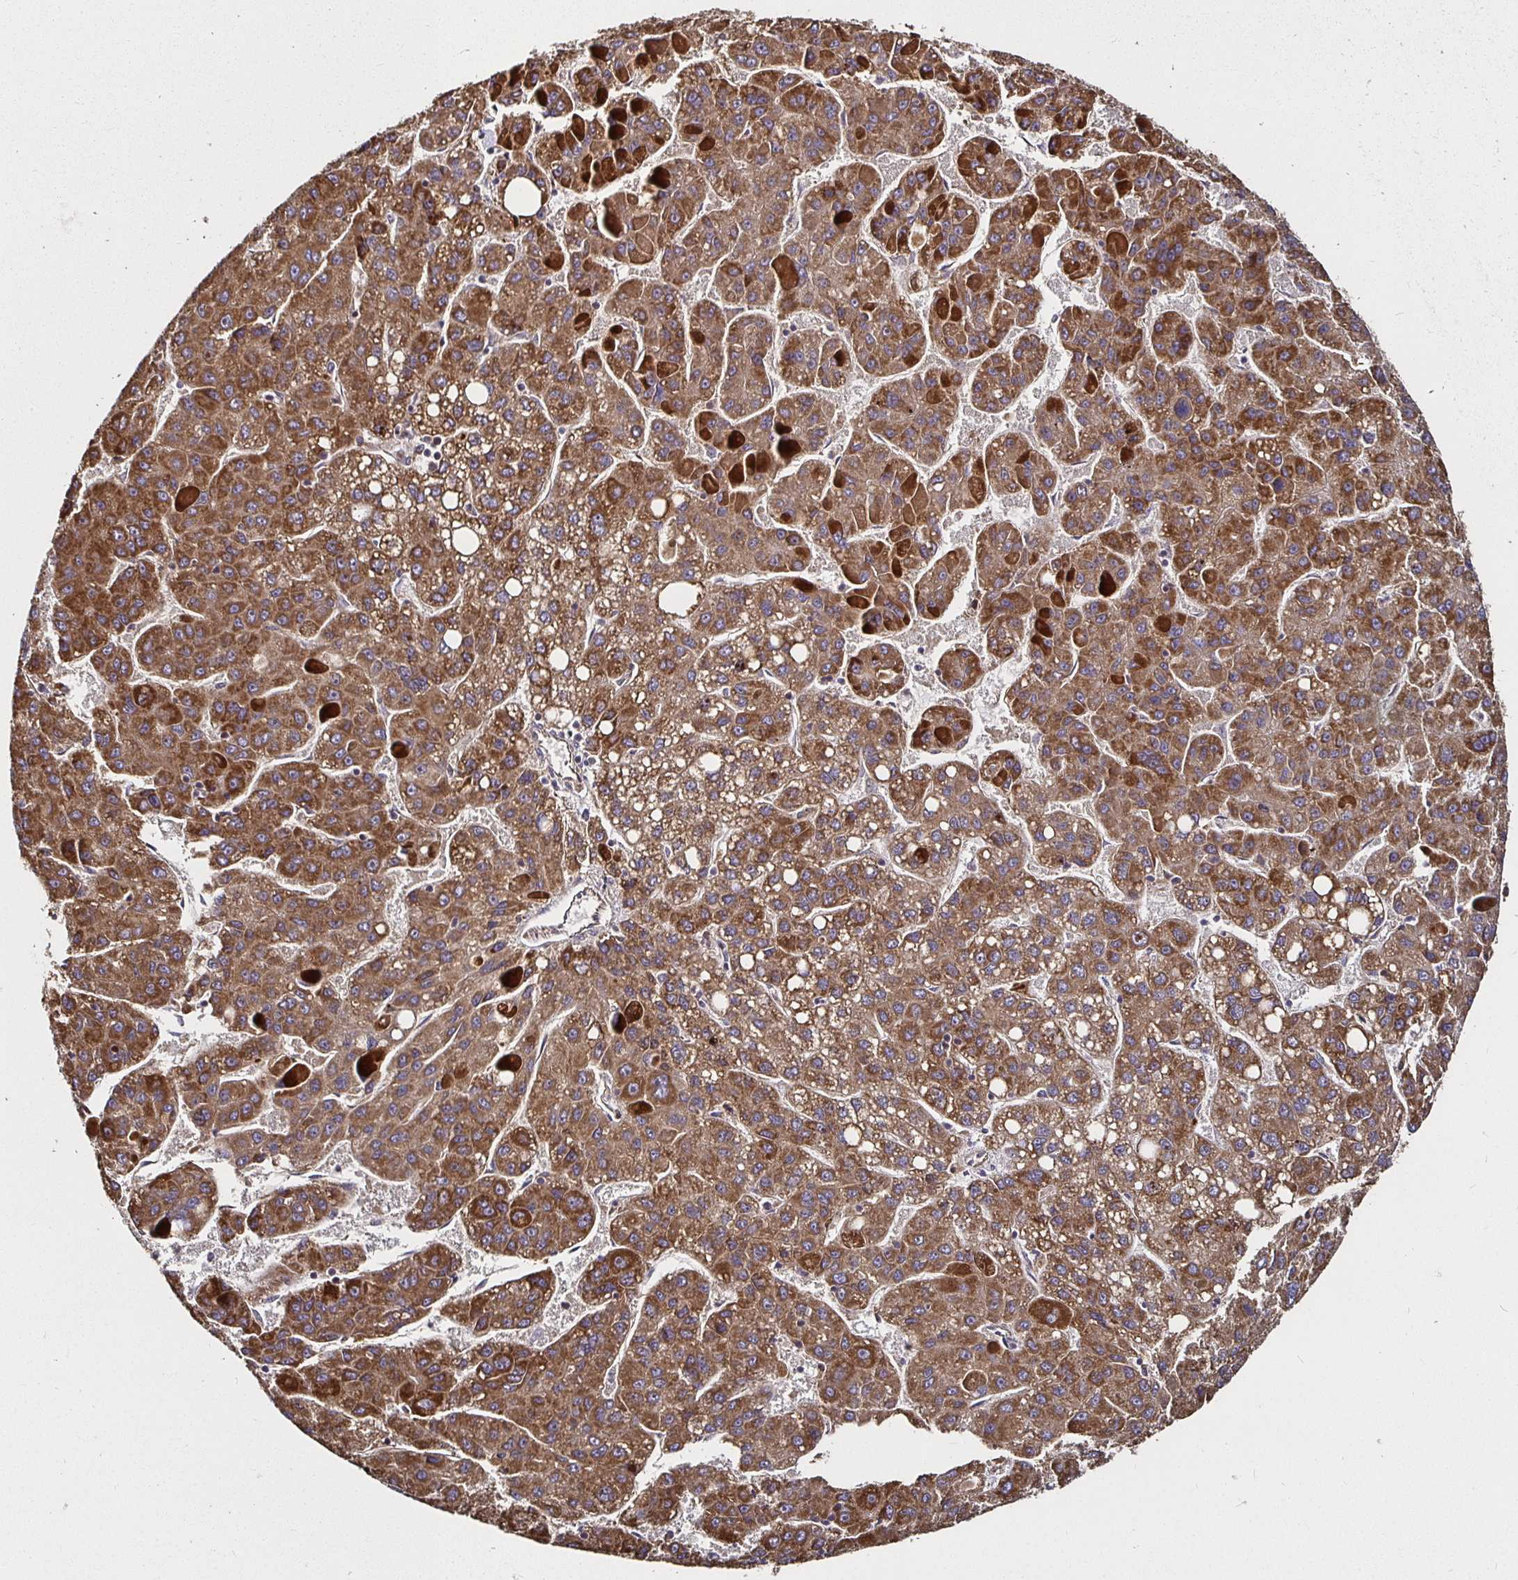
{"staining": {"intensity": "strong", "quantity": ">75%", "location": "cytoplasmic/membranous"}, "tissue": "liver cancer", "cell_type": "Tumor cells", "image_type": "cancer", "snomed": [{"axis": "morphology", "description": "Carcinoma, Hepatocellular, NOS"}, {"axis": "topography", "description": "Liver"}], "caption": "This is an image of immunohistochemistry (IHC) staining of liver cancer, which shows strong expression in the cytoplasmic/membranous of tumor cells.", "gene": "MLST8", "patient": {"sex": "female", "age": 82}}